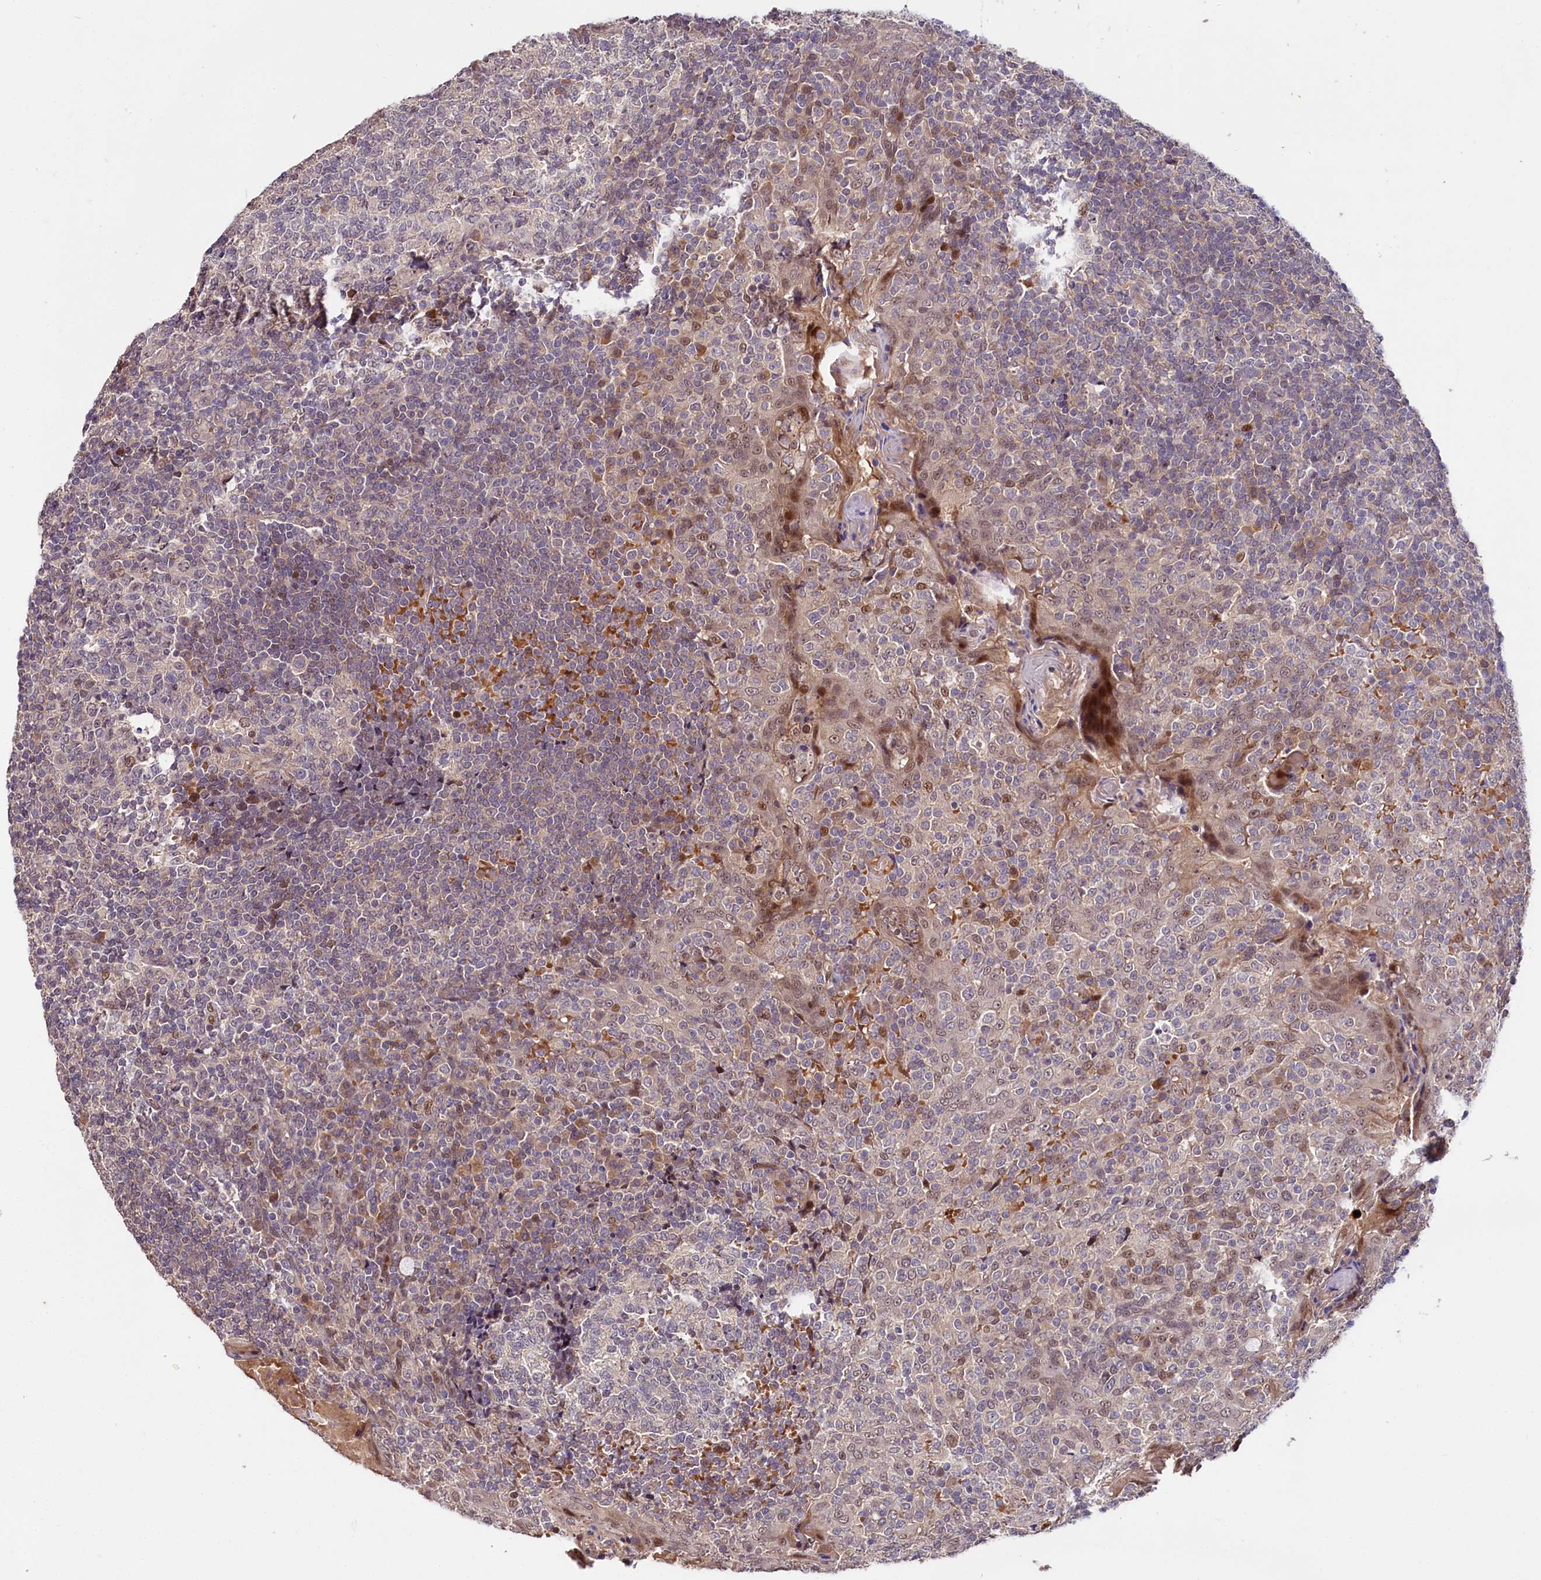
{"staining": {"intensity": "moderate", "quantity": "<25%", "location": "cytoplasmic/membranous"}, "tissue": "tonsil", "cell_type": "Germinal center cells", "image_type": "normal", "snomed": [{"axis": "morphology", "description": "Normal tissue, NOS"}, {"axis": "topography", "description": "Tonsil"}], "caption": "A high-resolution micrograph shows immunohistochemistry (IHC) staining of unremarkable tonsil, which reveals moderate cytoplasmic/membranous positivity in about <25% of germinal center cells.", "gene": "N4BP2L1", "patient": {"sex": "female", "age": 19}}